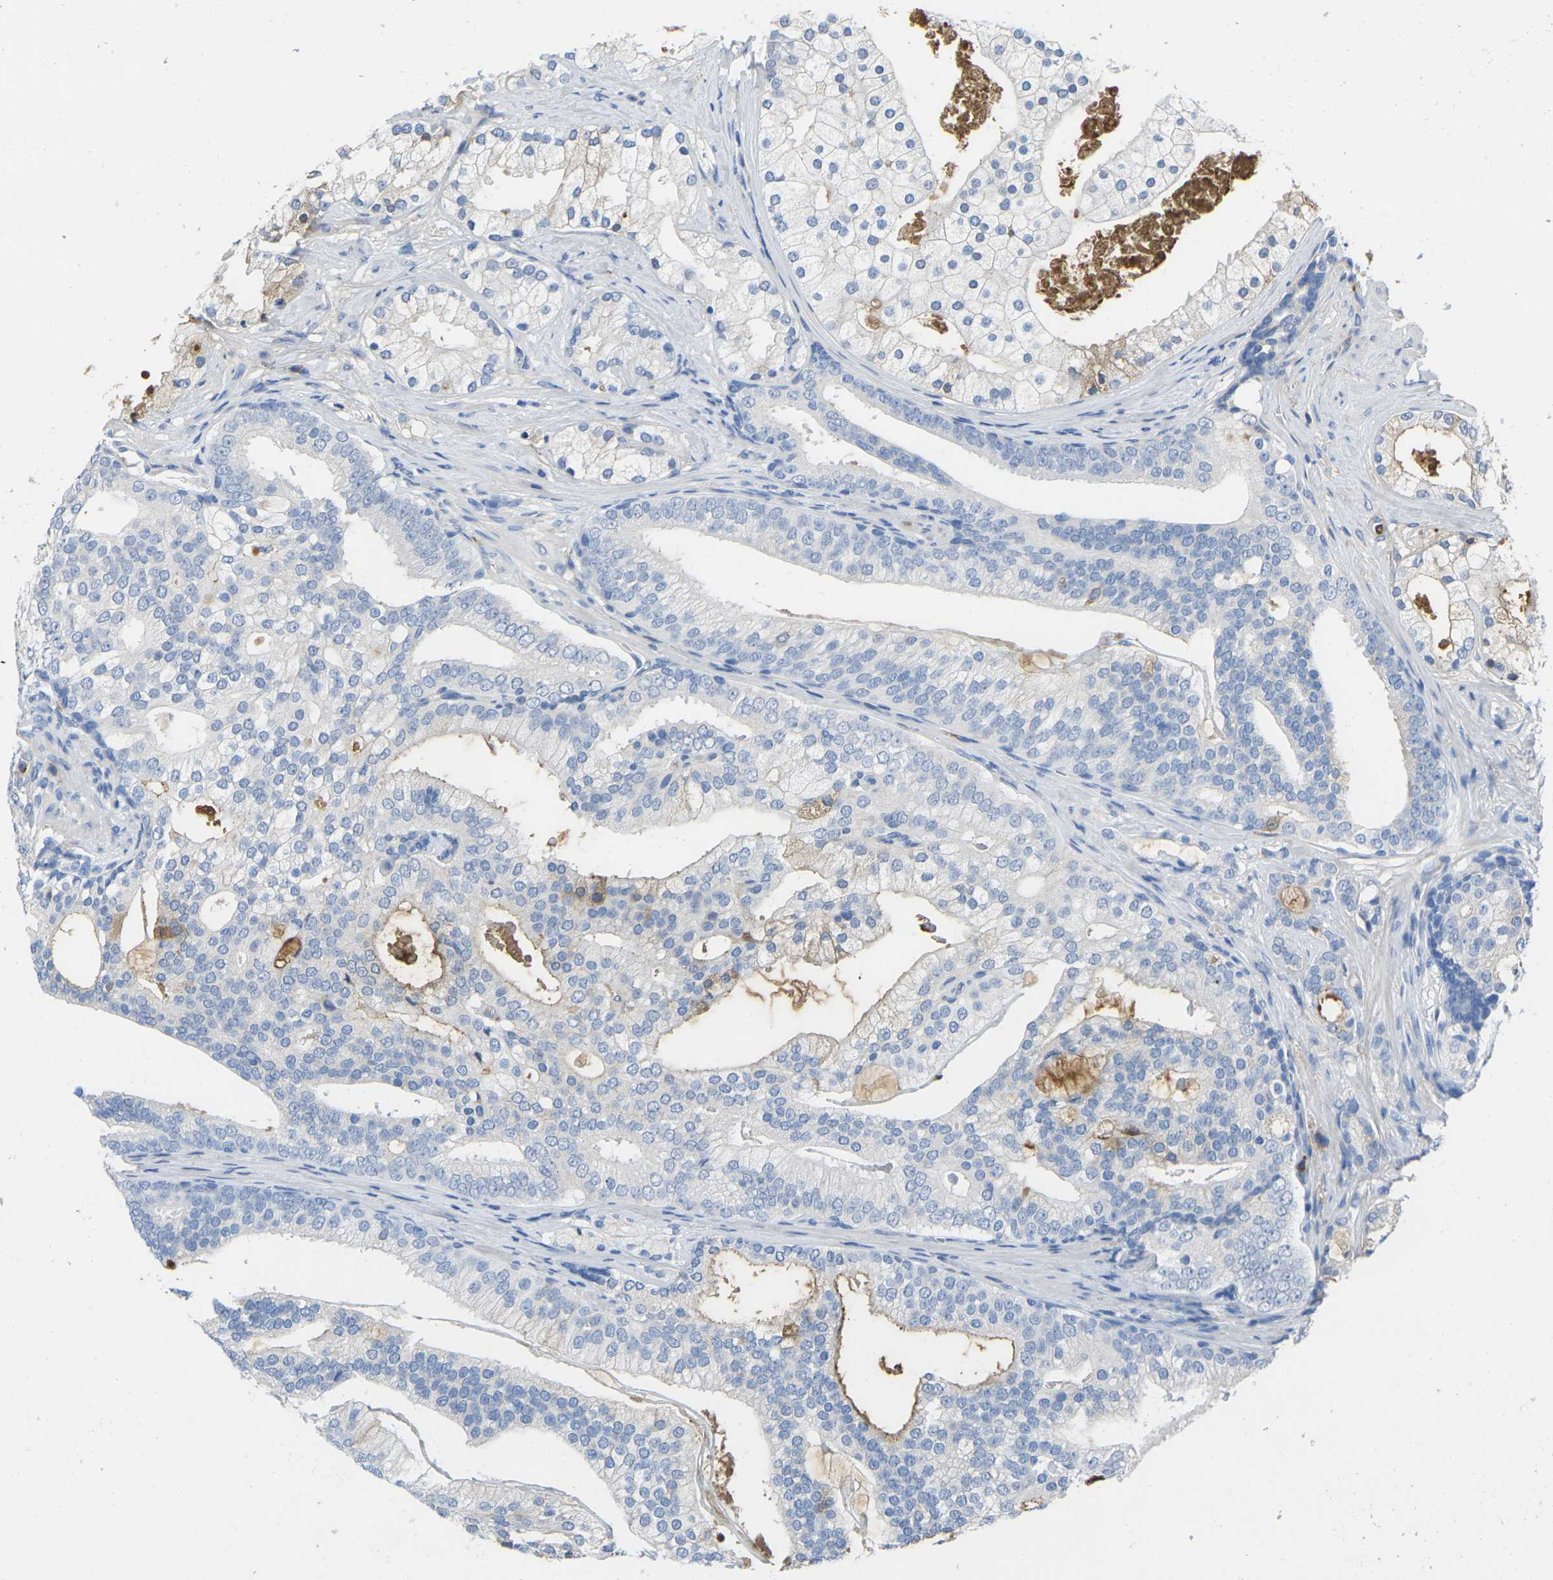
{"staining": {"intensity": "moderate", "quantity": "<25%", "location": "cytoplasmic/membranous"}, "tissue": "prostate cancer", "cell_type": "Tumor cells", "image_type": "cancer", "snomed": [{"axis": "morphology", "description": "Adenocarcinoma, Low grade"}, {"axis": "topography", "description": "Prostate"}], "caption": "Tumor cells show moderate cytoplasmic/membranous staining in approximately <25% of cells in prostate adenocarcinoma (low-grade). The protein is shown in brown color, while the nuclei are stained blue.", "gene": "GREM2", "patient": {"sex": "male", "age": 58}}